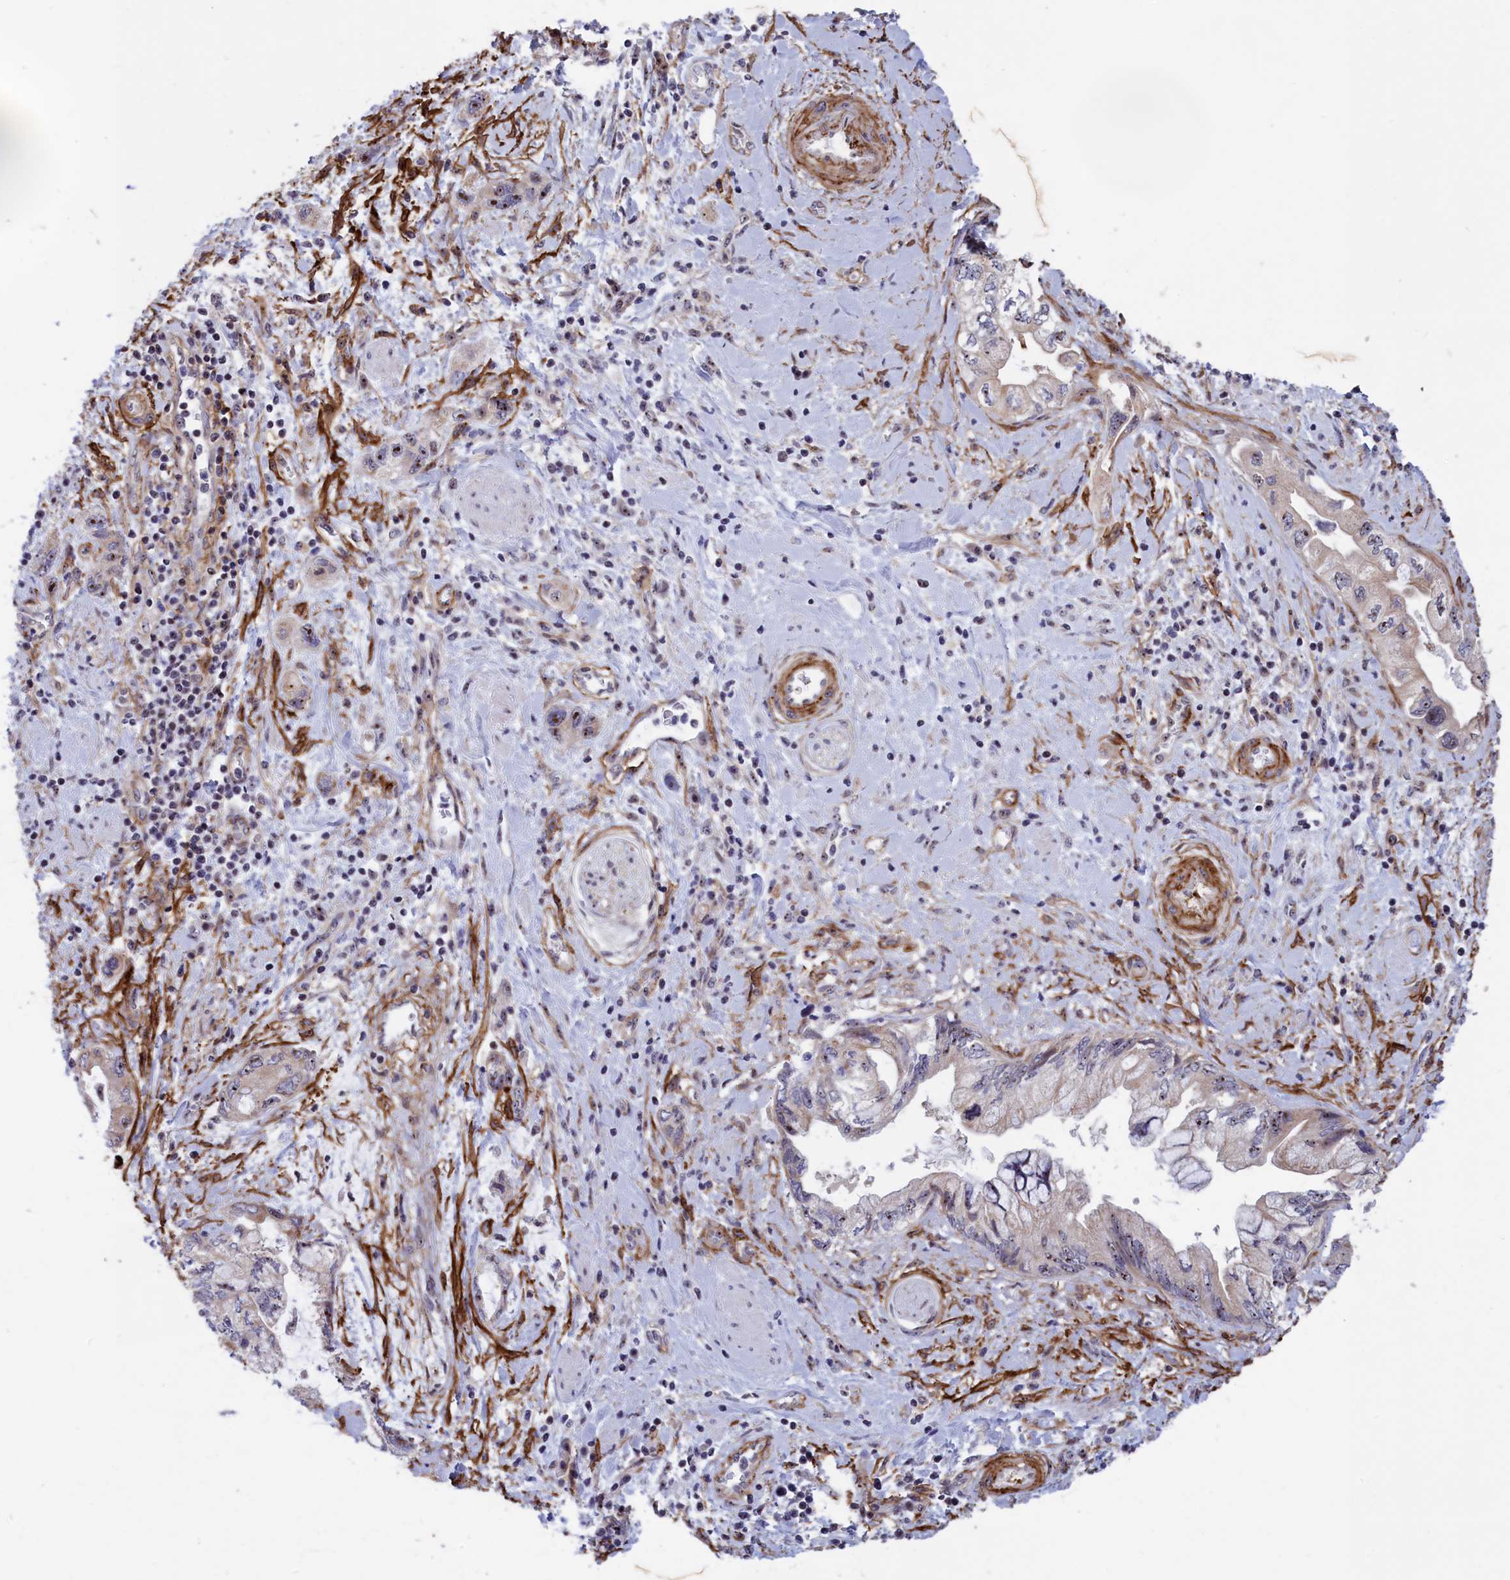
{"staining": {"intensity": "weak", "quantity": "<25%", "location": "nuclear"}, "tissue": "pancreatic cancer", "cell_type": "Tumor cells", "image_type": "cancer", "snomed": [{"axis": "morphology", "description": "Adenocarcinoma, NOS"}, {"axis": "topography", "description": "Pancreas"}], "caption": "The micrograph shows no staining of tumor cells in adenocarcinoma (pancreatic).", "gene": "PPAN", "patient": {"sex": "female", "age": 73}}